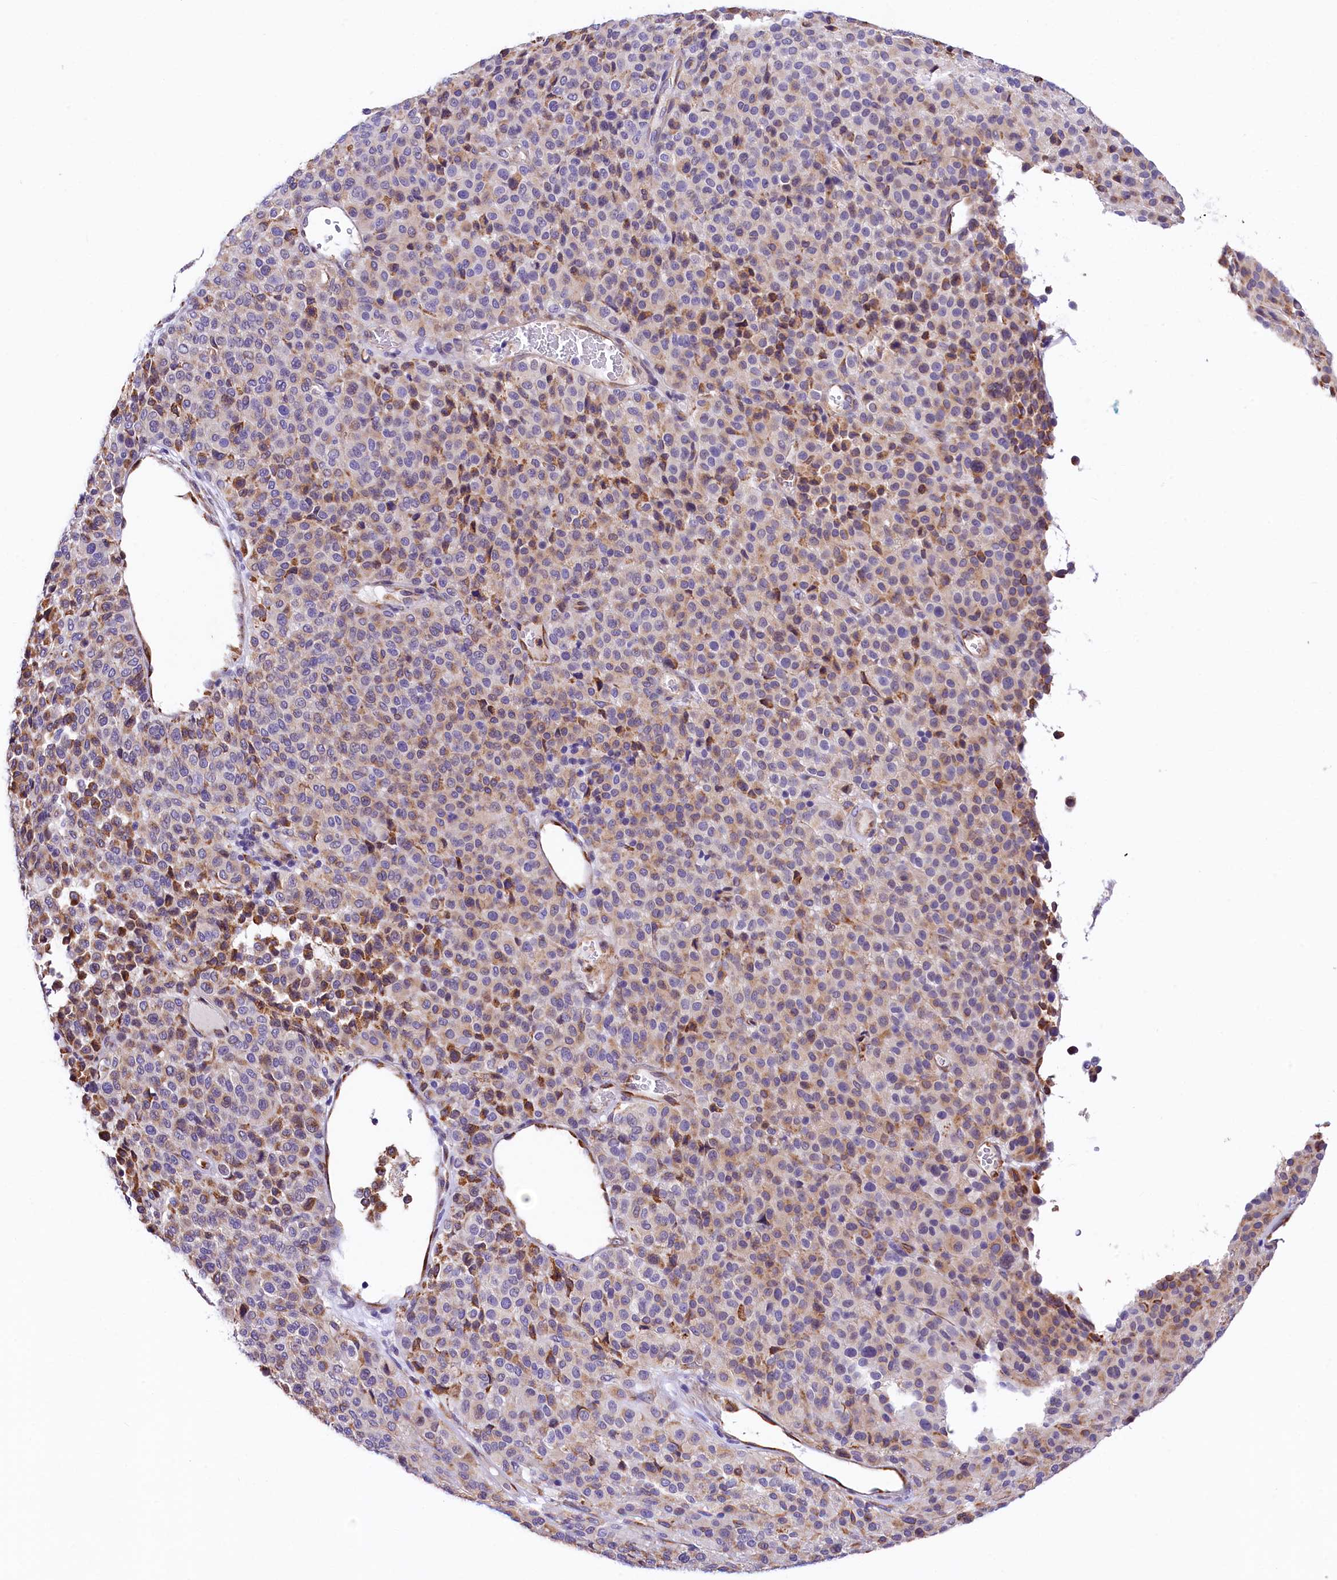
{"staining": {"intensity": "weak", "quantity": "25%-75%", "location": "cytoplasmic/membranous"}, "tissue": "melanoma", "cell_type": "Tumor cells", "image_type": "cancer", "snomed": [{"axis": "morphology", "description": "Malignant melanoma, Metastatic site"}, {"axis": "topography", "description": "Pancreas"}], "caption": "An immunohistochemistry (IHC) micrograph of neoplastic tissue is shown. Protein staining in brown shows weak cytoplasmic/membranous positivity in malignant melanoma (metastatic site) within tumor cells.", "gene": "ITGA1", "patient": {"sex": "female", "age": 30}}